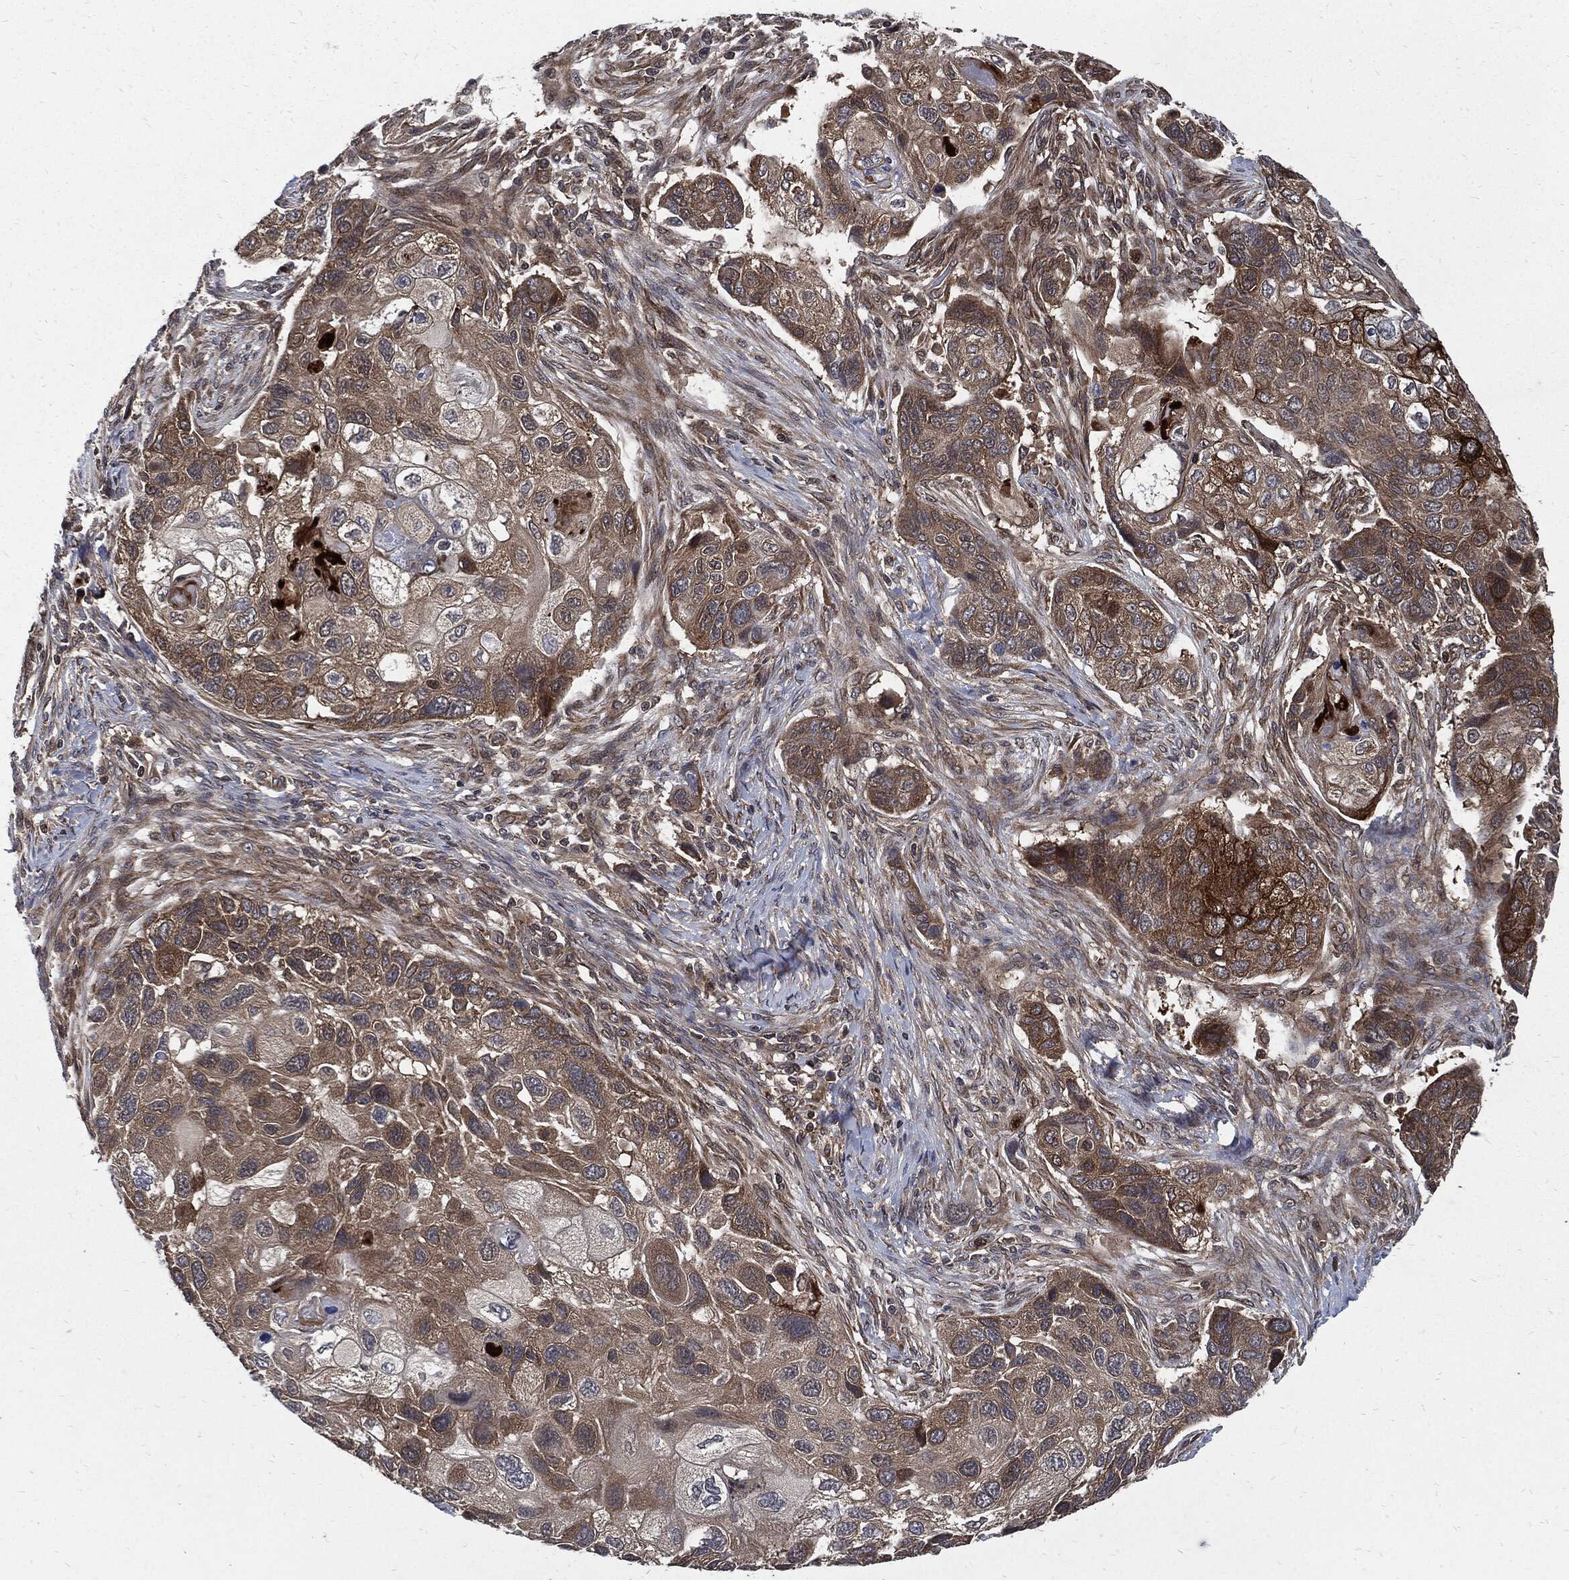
{"staining": {"intensity": "strong", "quantity": "<25%", "location": "cytoplasmic/membranous"}, "tissue": "lung cancer", "cell_type": "Tumor cells", "image_type": "cancer", "snomed": [{"axis": "morphology", "description": "Normal tissue, NOS"}, {"axis": "morphology", "description": "Squamous cell carcinoma, NOS"}, {"axis": "topography", "description": "Bronchus"}, {"axis": "topography", "description": "Lung"}], "caption": "A medium amount of strong cytoplasmic/membranous positivity is appreciated in about <25% of tumor cells in lung cancer tissue.", "gene": "CLU", "patient": {"sex": "male", "age": 69}}